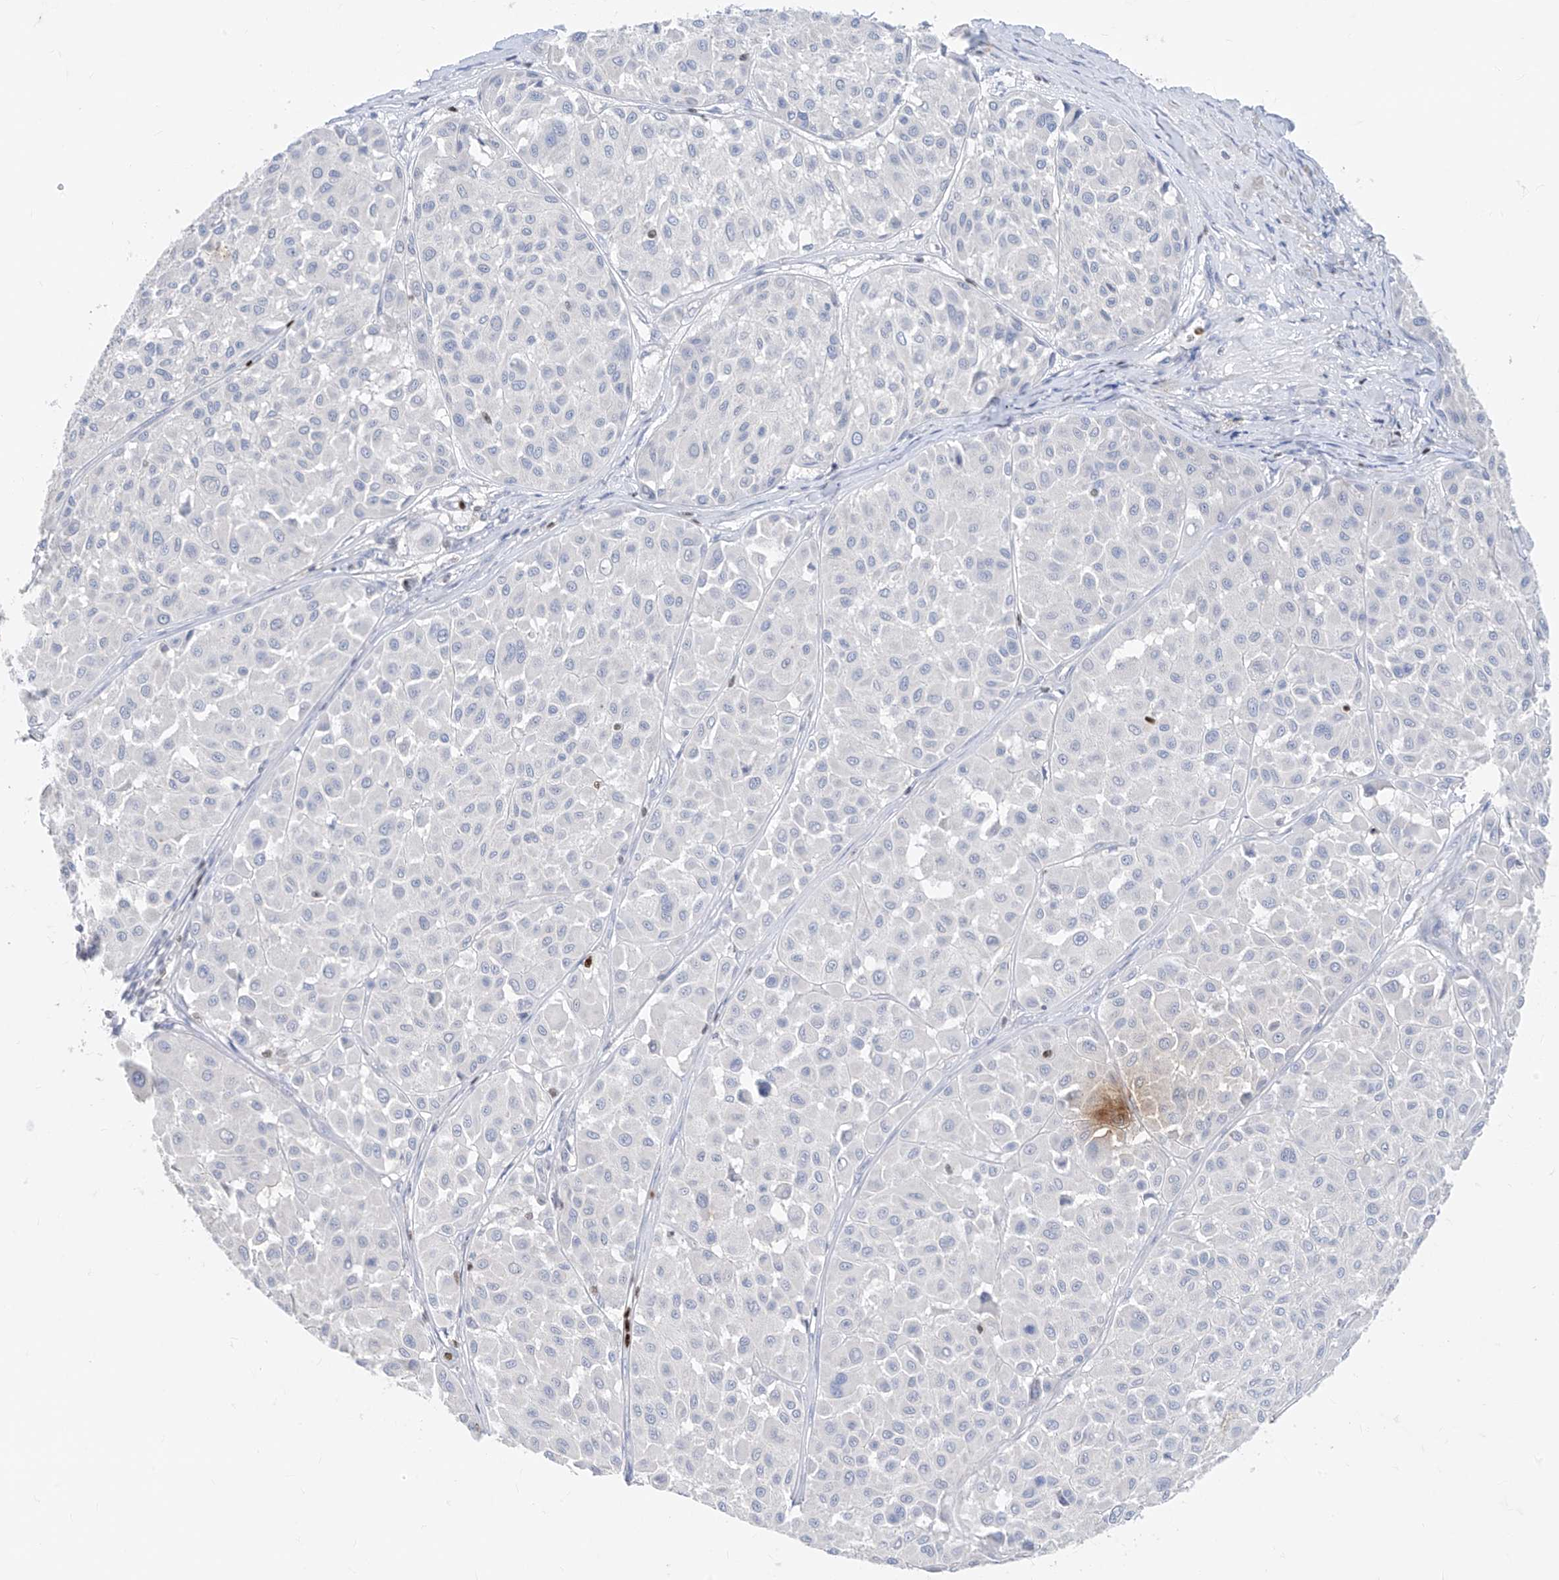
{"staining": {"intensity": "negative", "quantity": "none", "location": "none"}, "tissue": "melanoma", "cell_type": "Tumor cells", "image_type": "cancer", "snomed": [{"axis": "morphology", "description": "Malignant melanoma, Metastatic site"}, {"axis": "topography", "description": "Soft tissue"}], "caption": "Melanoma was stained to show a protein in brown. There is no significant positivity in tumor cells.", "gene": "TBX21", "patient": {"sex": "male", "age": 41}}